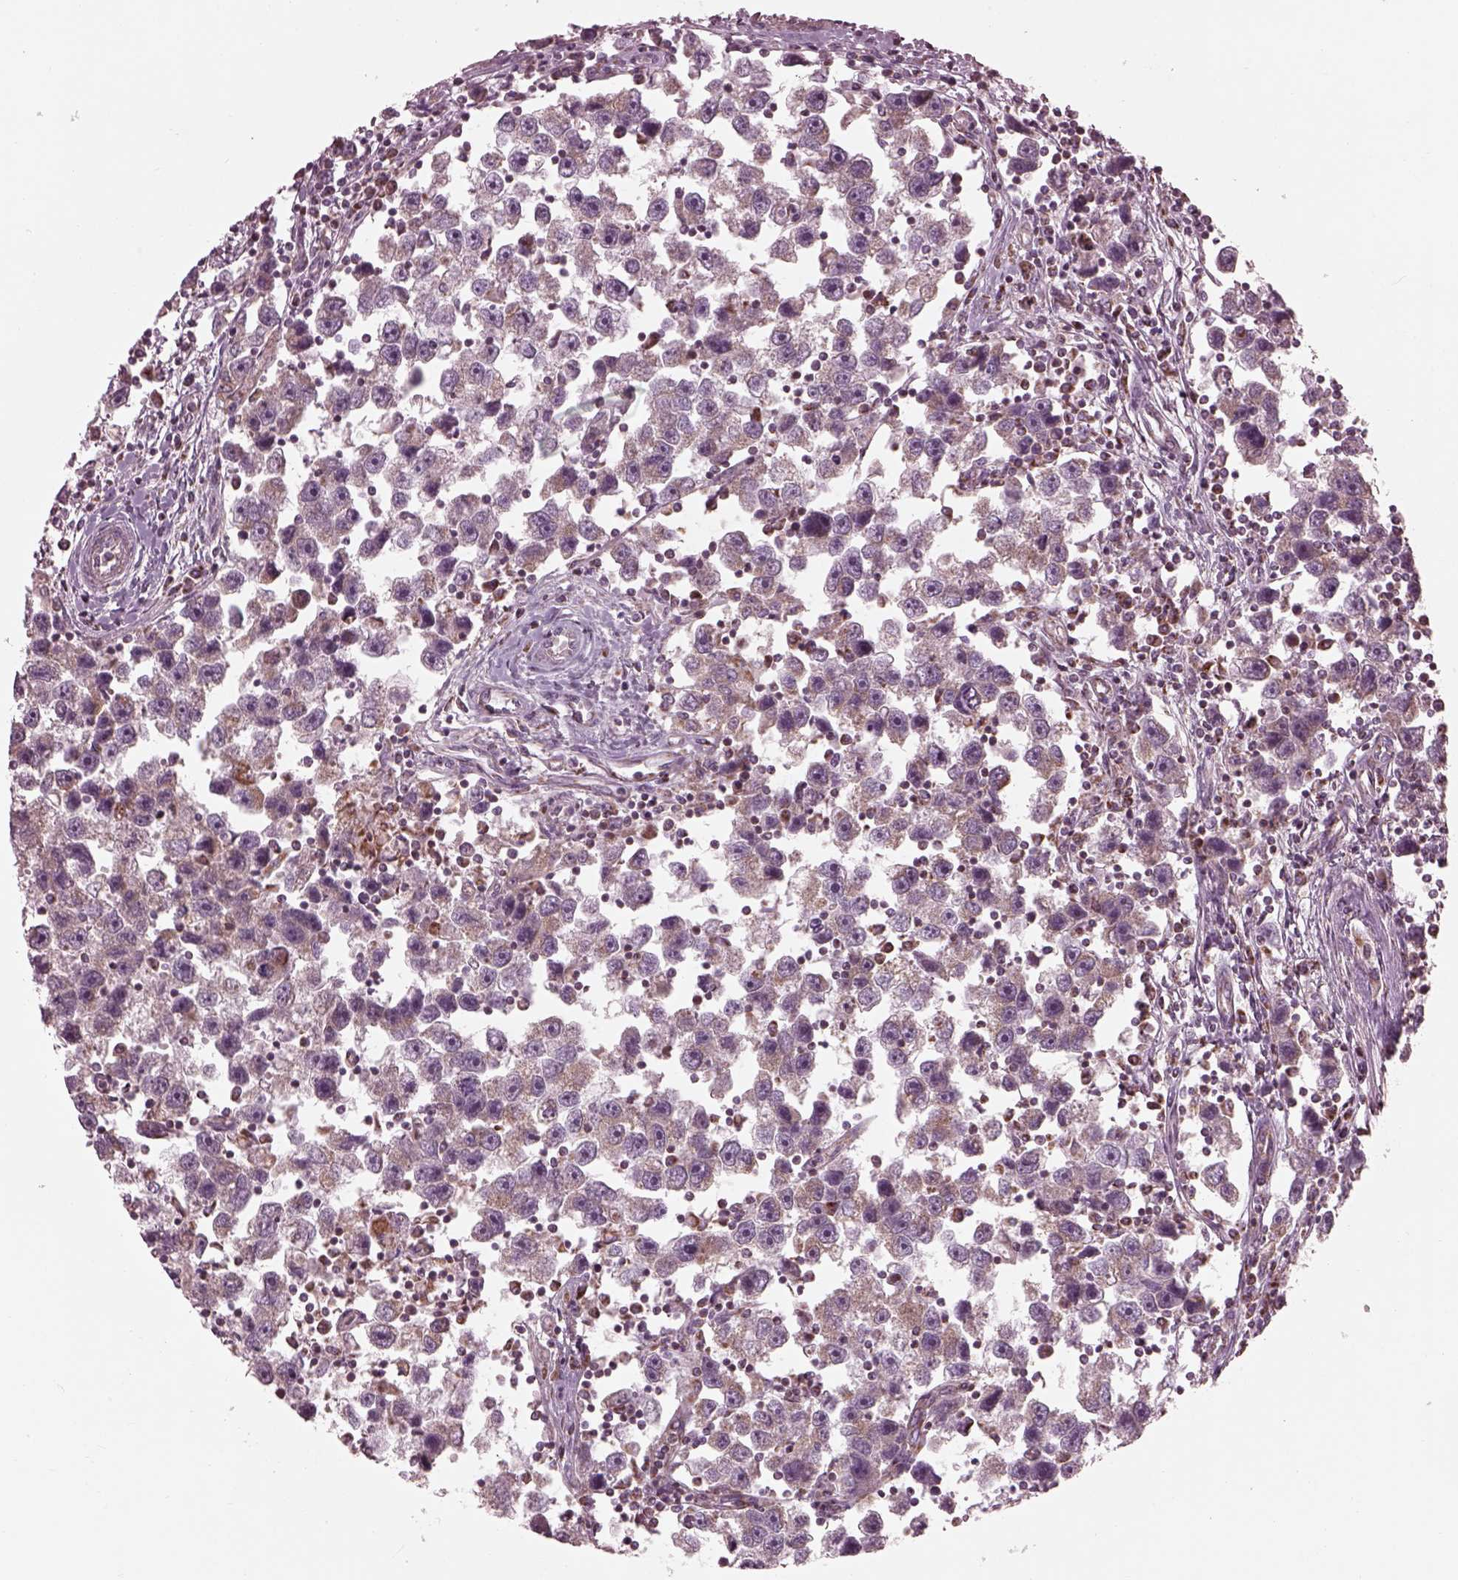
{"staining": {"intensity": "weak", "quantity": ">75%", "location": "cytoplasmic/membranous"}, "tissue": "testis cancer", "cell_type": "Tumor cells", "image_type": "cancer", "snomed": [{"axis": "morphology", "description": "Seminoma, NOS"}, {"axis": "topography", "description": "Testis"}], "caption": "DAB immunohistochemical staining of human testis cancer (seminoma) exhibits weak cytoplasmic/membranous protein staining in about >75% of tumor cells.", "gene": "ATP5MF", "patient": {"sex": "male", "age": 30}}